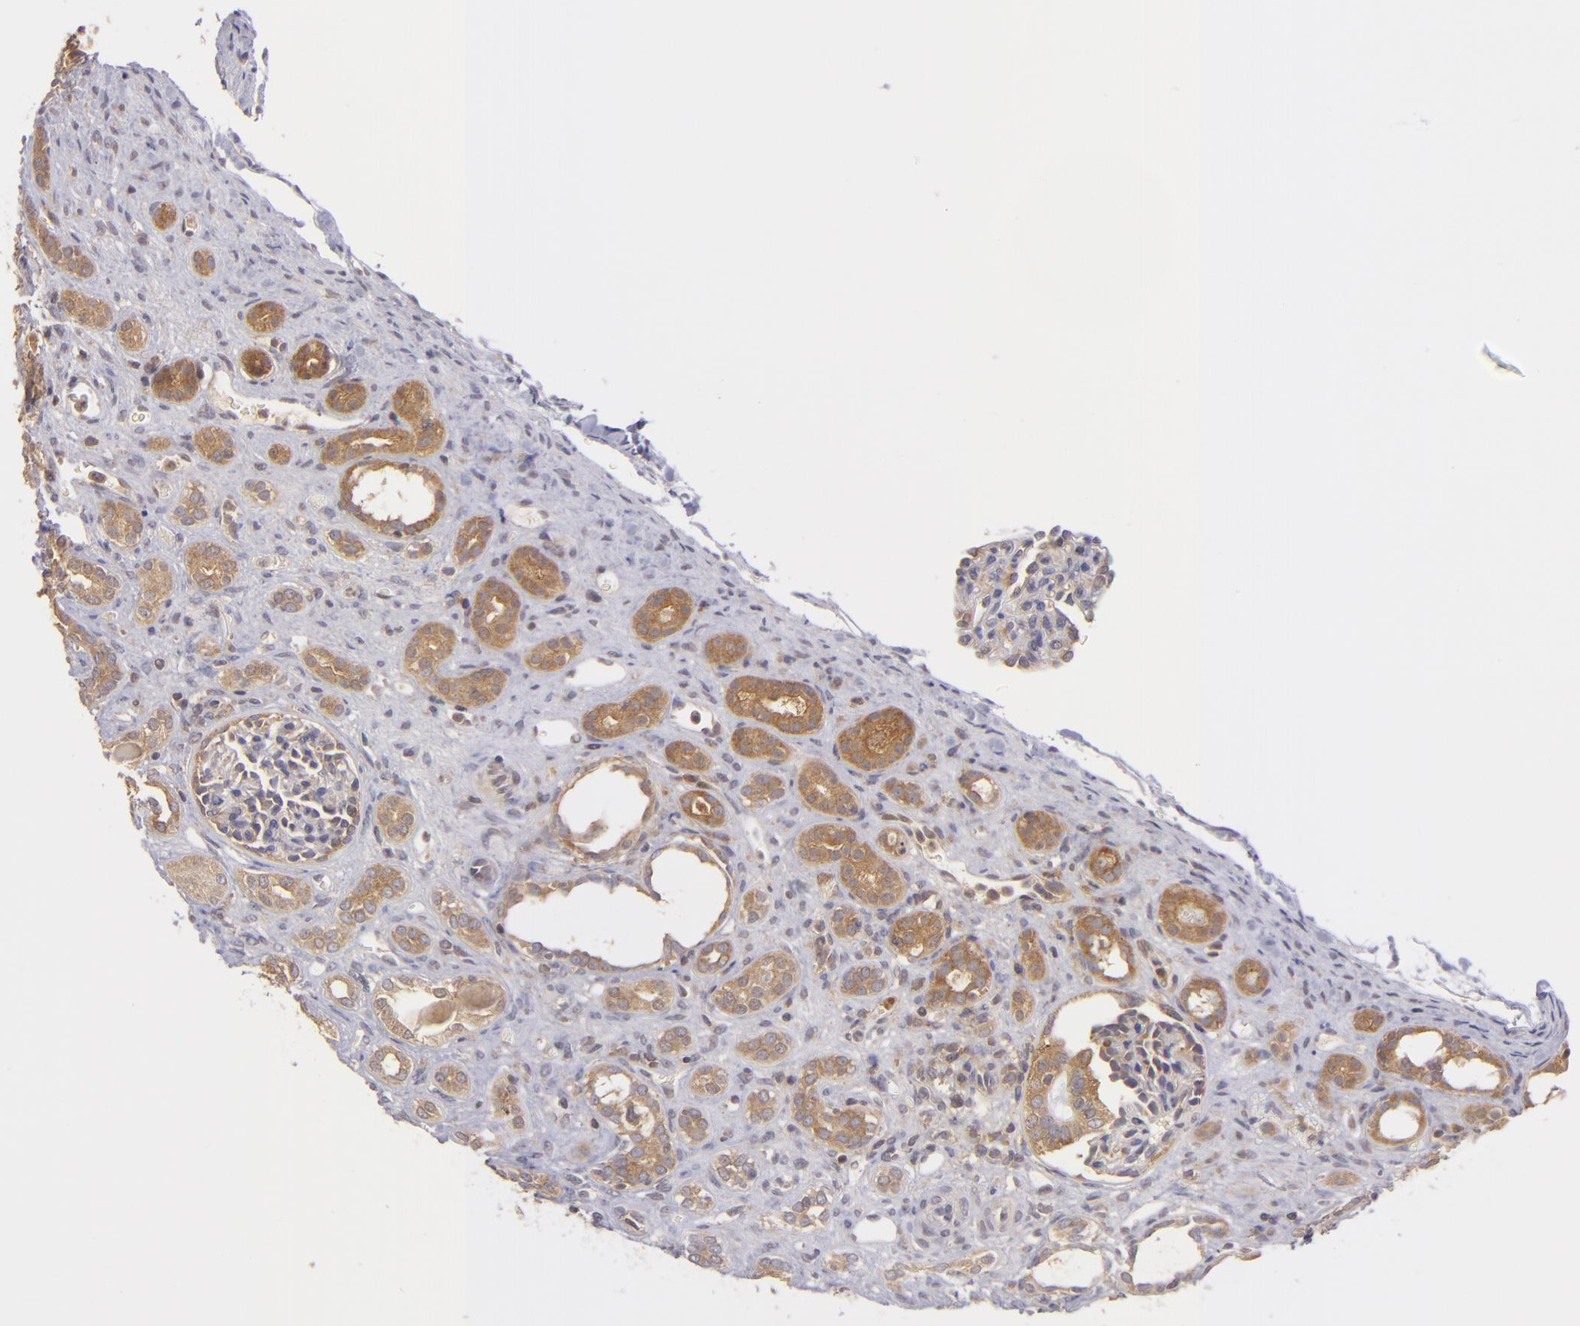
{"staining": {"intensity": "weak", "quantity": "<25%", "location": "cytoplasmic/membranous"}, "tissue": "kidney", "cell_type": "Cells in glomeruli", "image_type": "normal", "snomed": [{"axis": "morphology", "description": "Normal tissue, NOS"}, {"axis": "topography", "description": "Kidney"}], "caption": "Immunohistochemical staining of benign human kidney displays no significant staining in cells in glomeruli.", "gene": "PTPN13", "patient": {"sex": "male", "age": 7}}